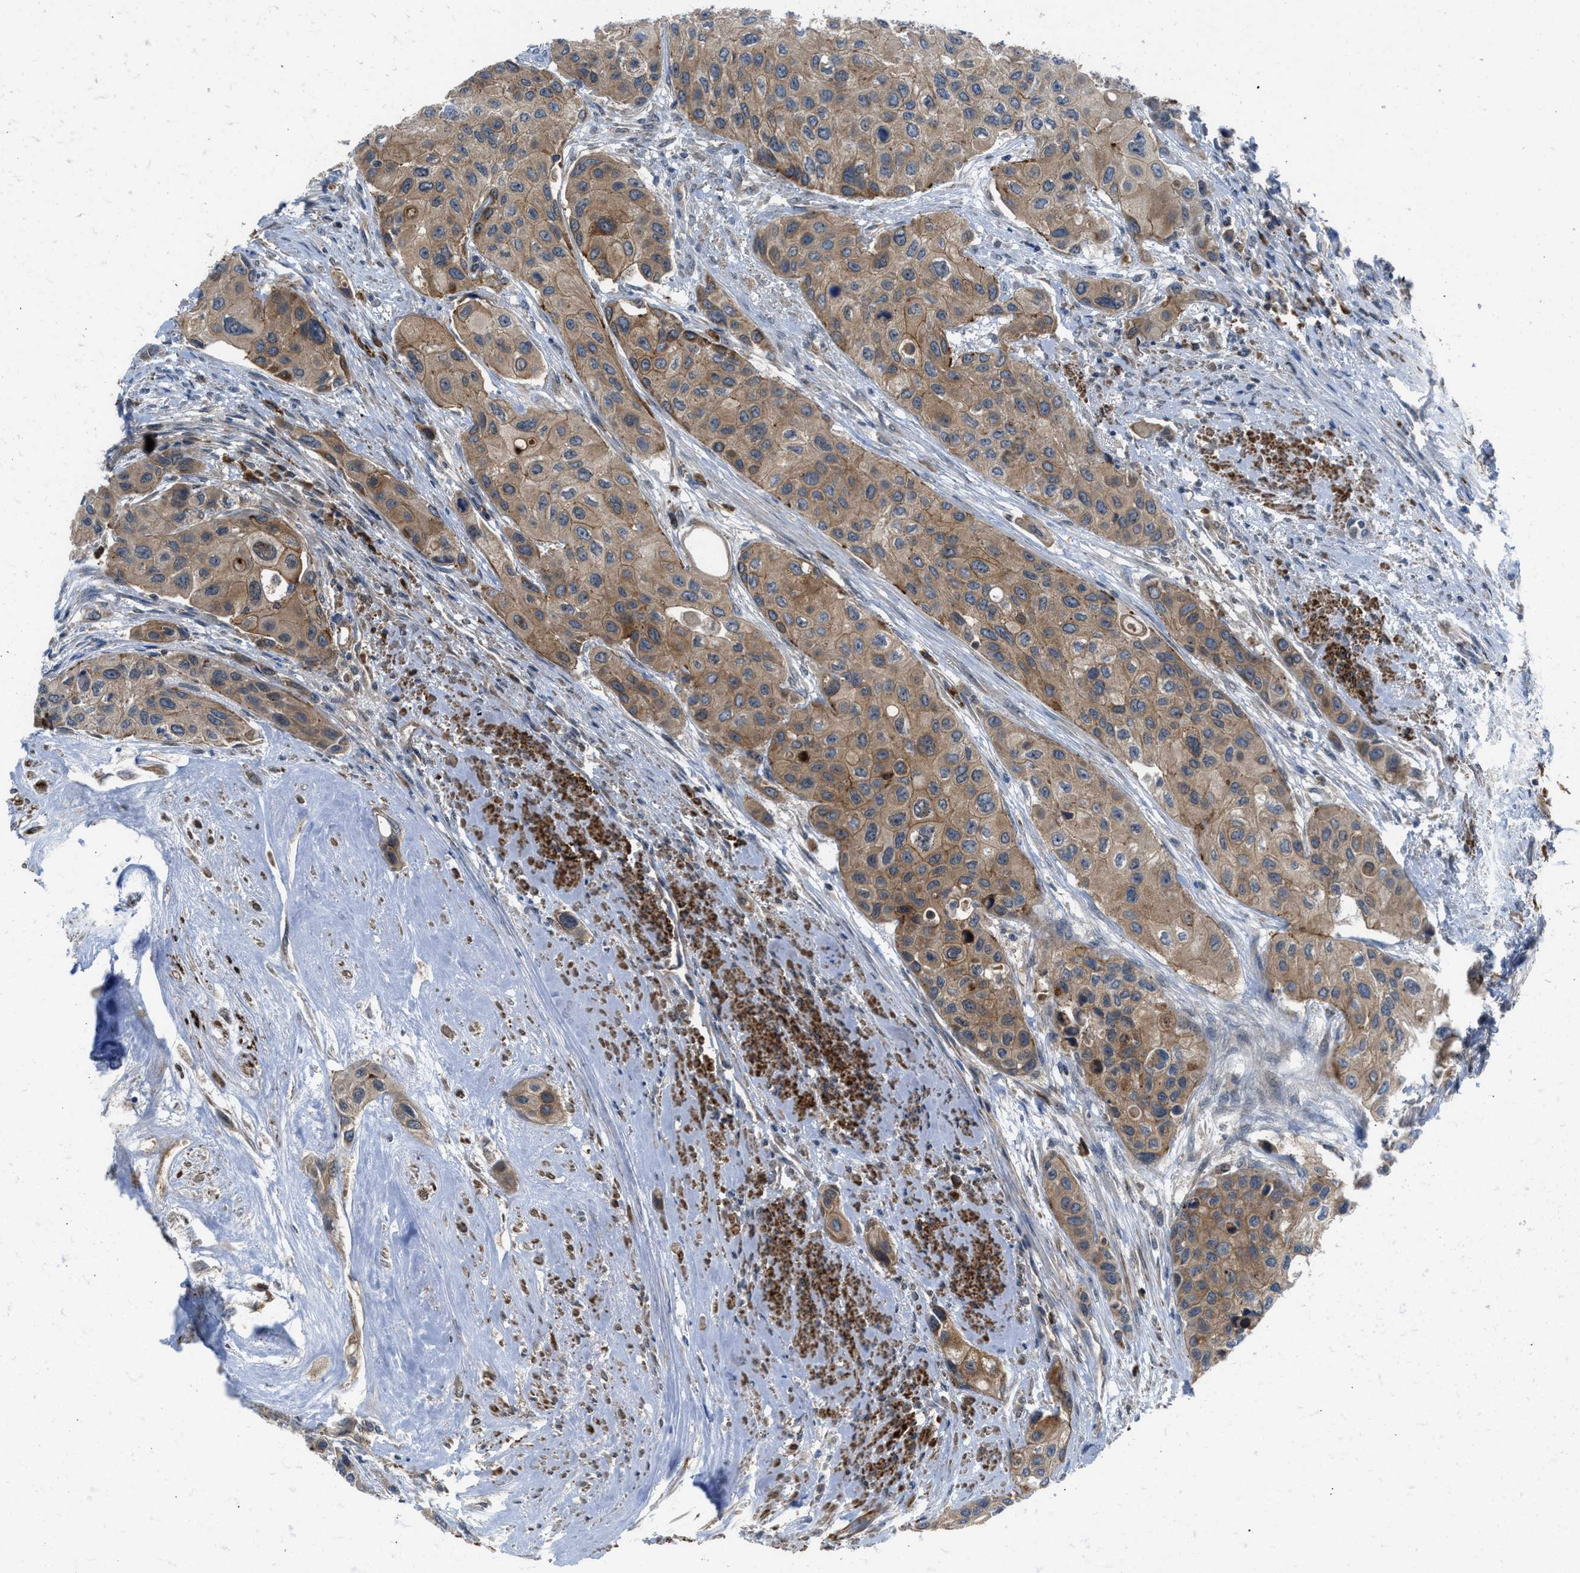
{"staining": {"intensity": "moderate", "quantity": ">75%", "location": "cytoplasmic/membranous"}, "tissue": "urothelial cancer", "cell_type": "Tumor cells", "image_type": "cancer", "snomed": [{"axis": "morphology", "description": "Urothelial carcinoma, High grade"}, {"axis": "topography", "description": "Urinary bladder"}], "caption": "Brown immunohistochemical staining in human urothelial carcinoma (high-grade) displays moderate cytoplasmic/membranous staining in about >75% of tumor cells.", "gene": "SESN2", "patient": {"sex": "female", "age": 56}}